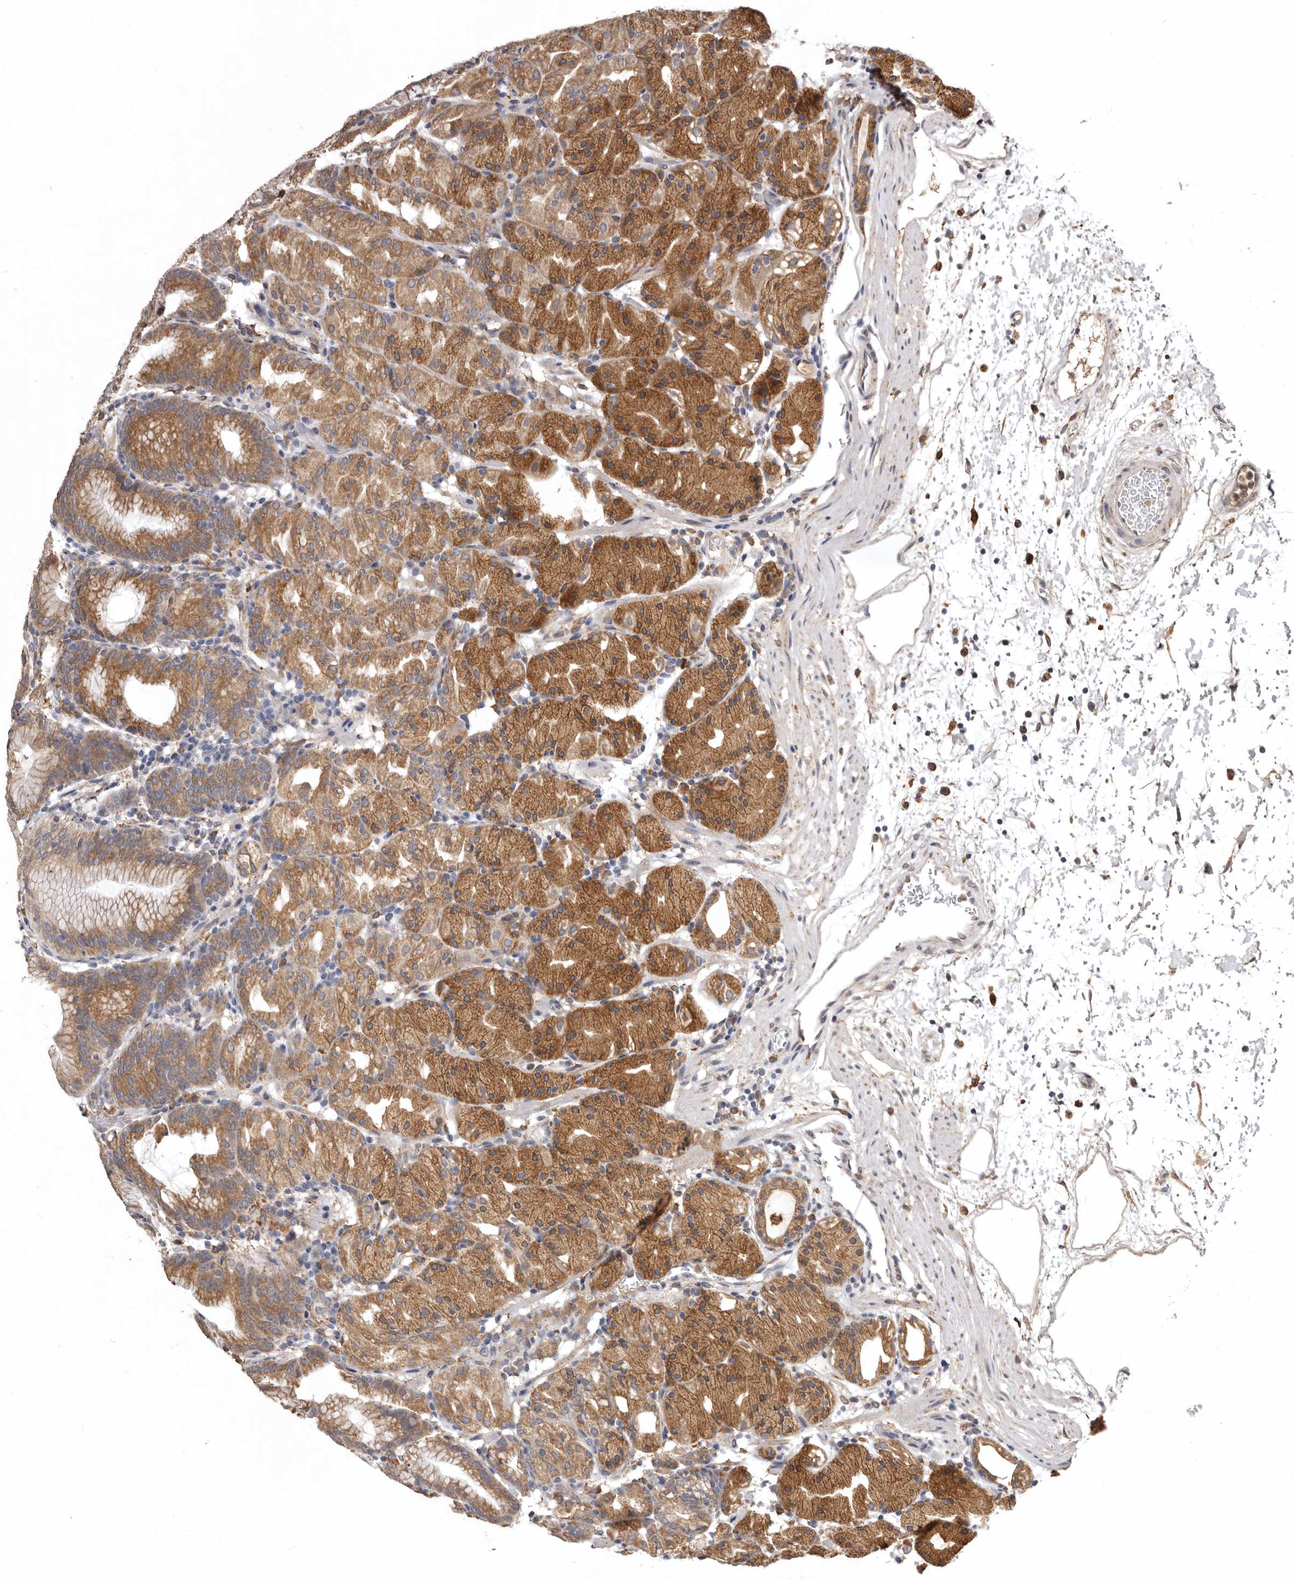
{"staining": {"intensity": "strong", "quantity": "25%-75%", "location": "cytoplasmic/membranous"}, "tissue": "stomach", "cell_type": "Glandular cells", "image_type": "normal", "snomed": [{"axis": "morphology", "description": "Normal tissue, NOS"}, {"axis": "topography", "description": "Stomach, upper"}], "caption": "Immunohistochemical staining of unremarkable human stomach reveals high levels of strong cytoplasmic/membranous positivity in about 25%-75% of glandular cells. (IHC, brightfield microscopy, high magnification).", "gene": "INKA2", "patient": {"sex": "male", "age": 48}}